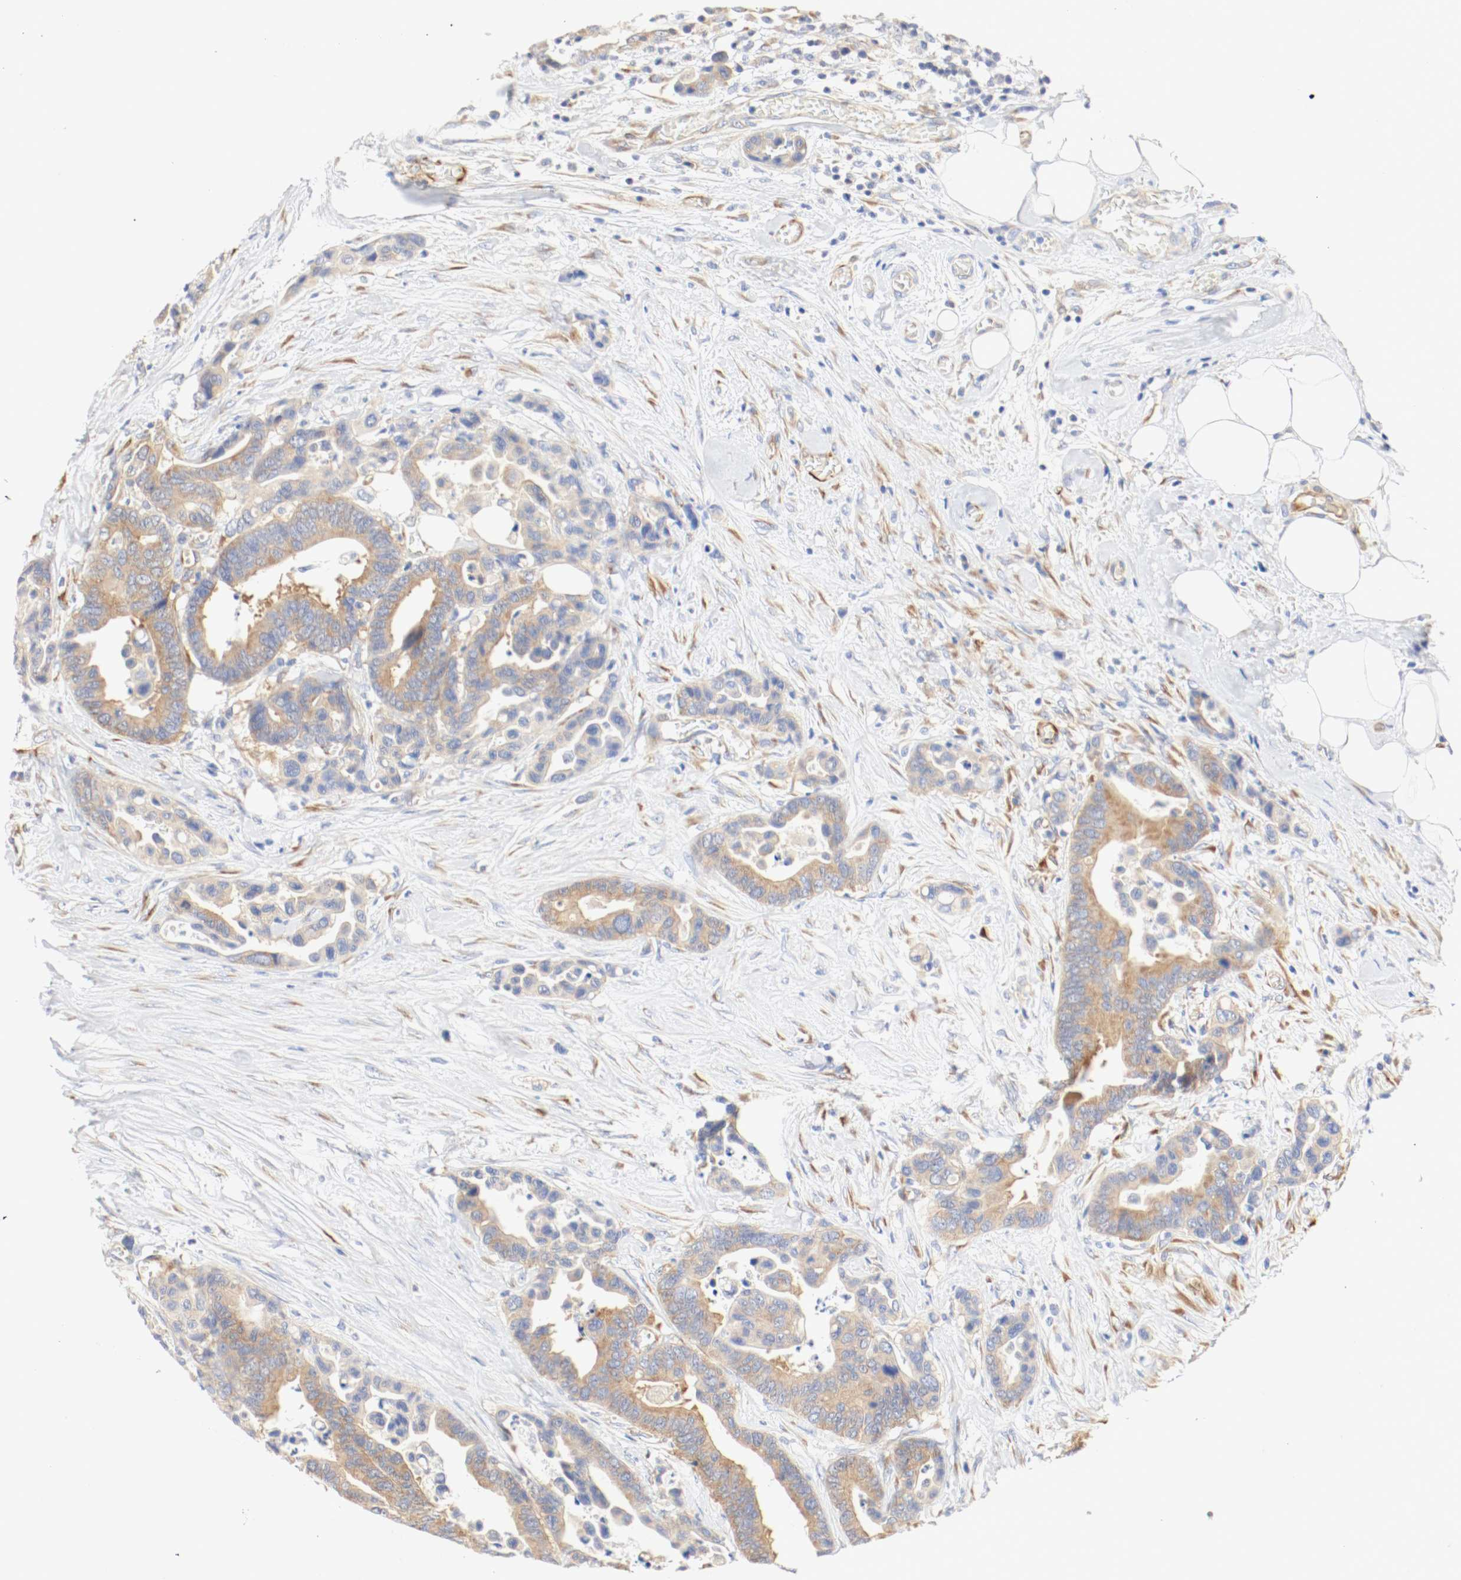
{"staining": {"intensity": "moderate", "quantity": ">75%", "location": "cytoplasmic/membranous"}, "tissue": "colorectal cancer", "cell_type": "Tumor cells", "image_type": "cancer", "snomed": [{"axis": "morphology", "description": "Adenocarcinoma, NOS"}, {"axis": "topography", "description": "Colon"}], "caption": "Colorectal adenocarcinoma was stained to show a protein in brown. There is medium levels of moderate cytoplasmic/membranous positivity in about >75% of tumor cells. (DAB IHC with brightfield microscopy, high magnification).", "gene": "GIT1", "patient": {"sex": "male", "age": 82}}